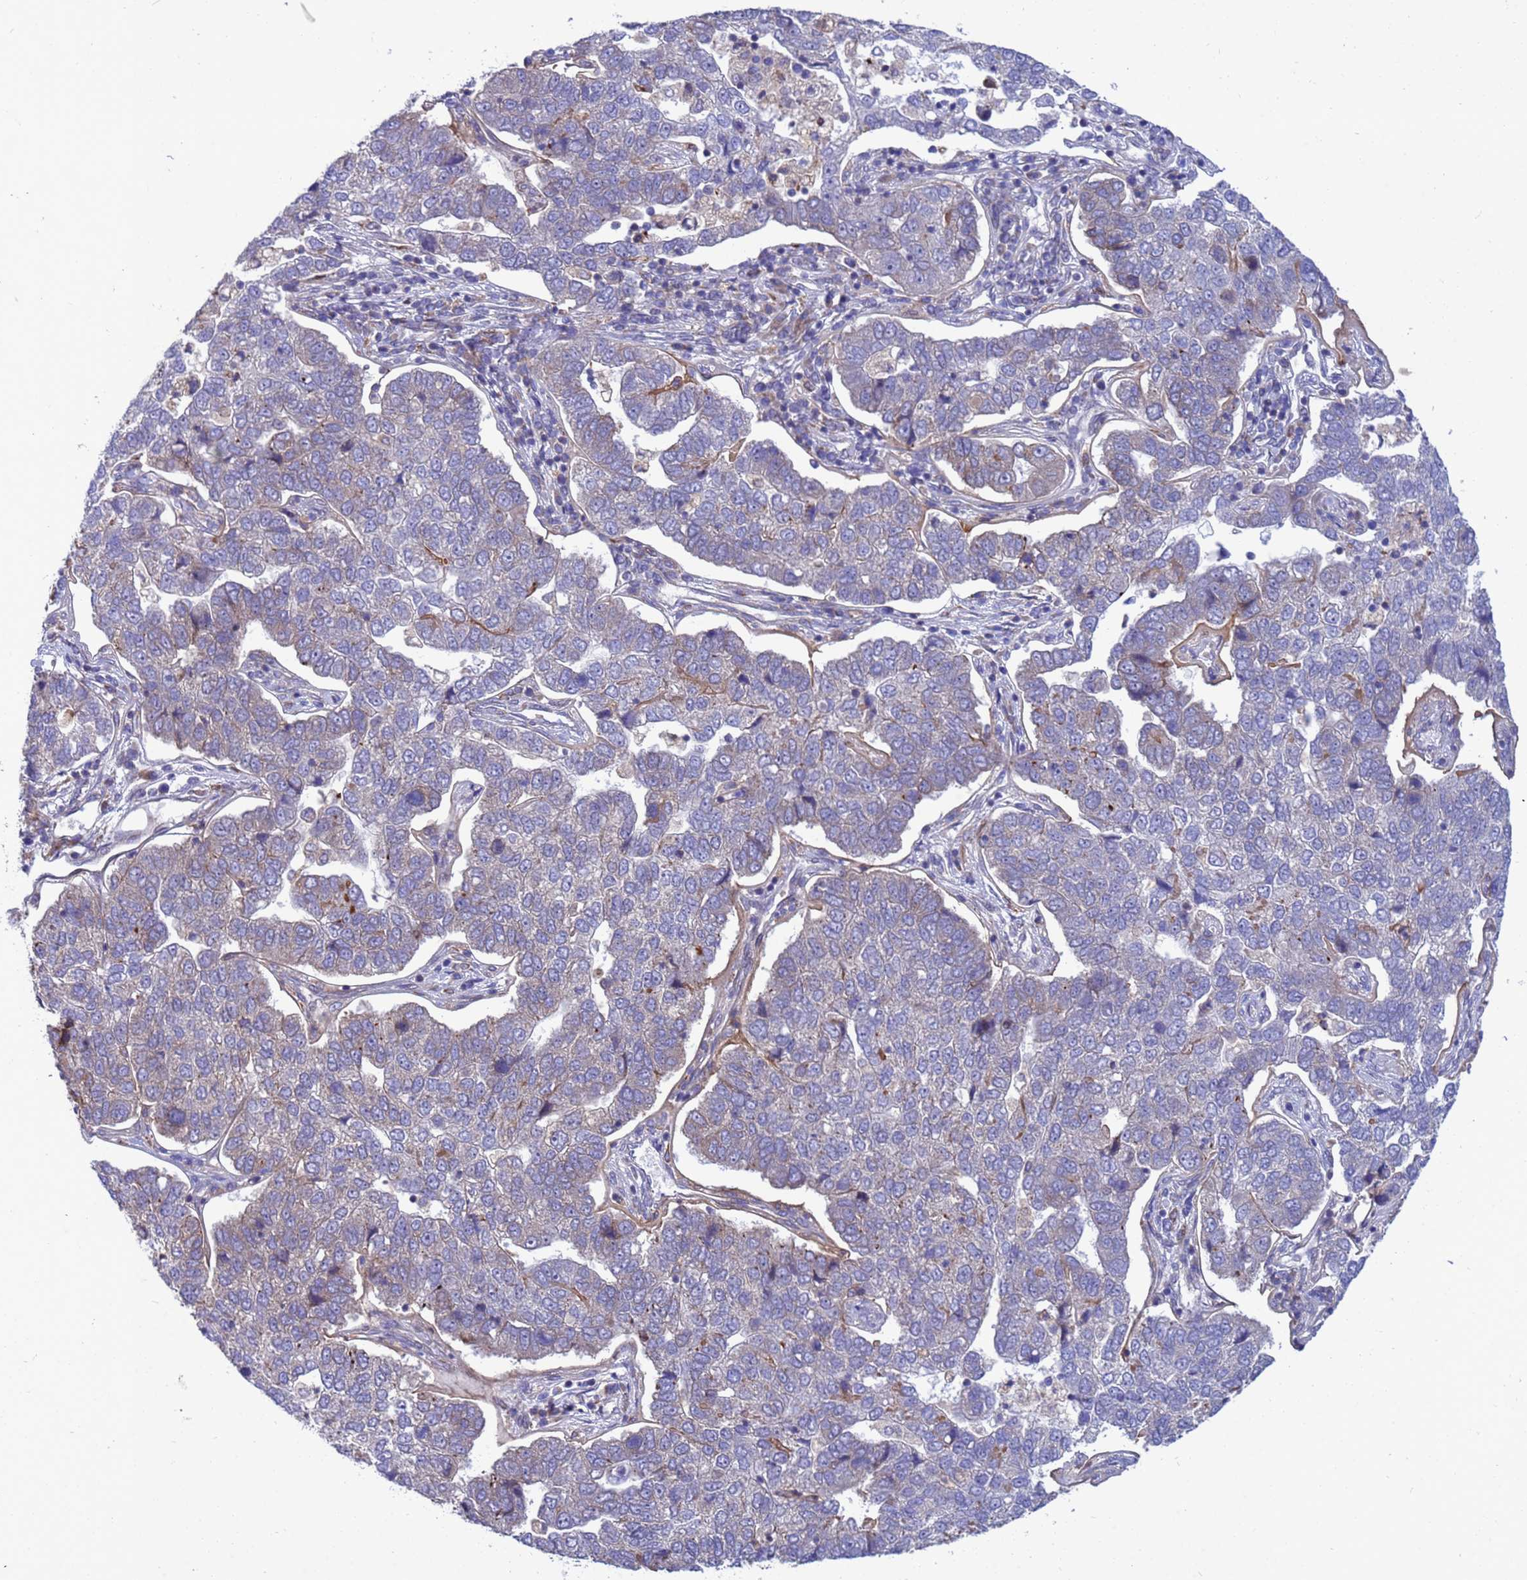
{"staining": {"intensity": "negative", "quantity": "none", "location": "none"}, "tissue": "pancreatic cancer", "cell_type": "Tumor cells", "image_type": "cancer", "snomed": [{"axis": "morphology", "description": "Adenocarcinoma, NOS"}, {"axis": "topography", "description": "Pancreas"}], "caption": "Immunohistochemistry (IHC) of adenocarcinoma (pancreatic) demonstrates no expression in tumor cells.", "gene": "RAPGEF4", "patient": {"sex": "female", "age": 61}}